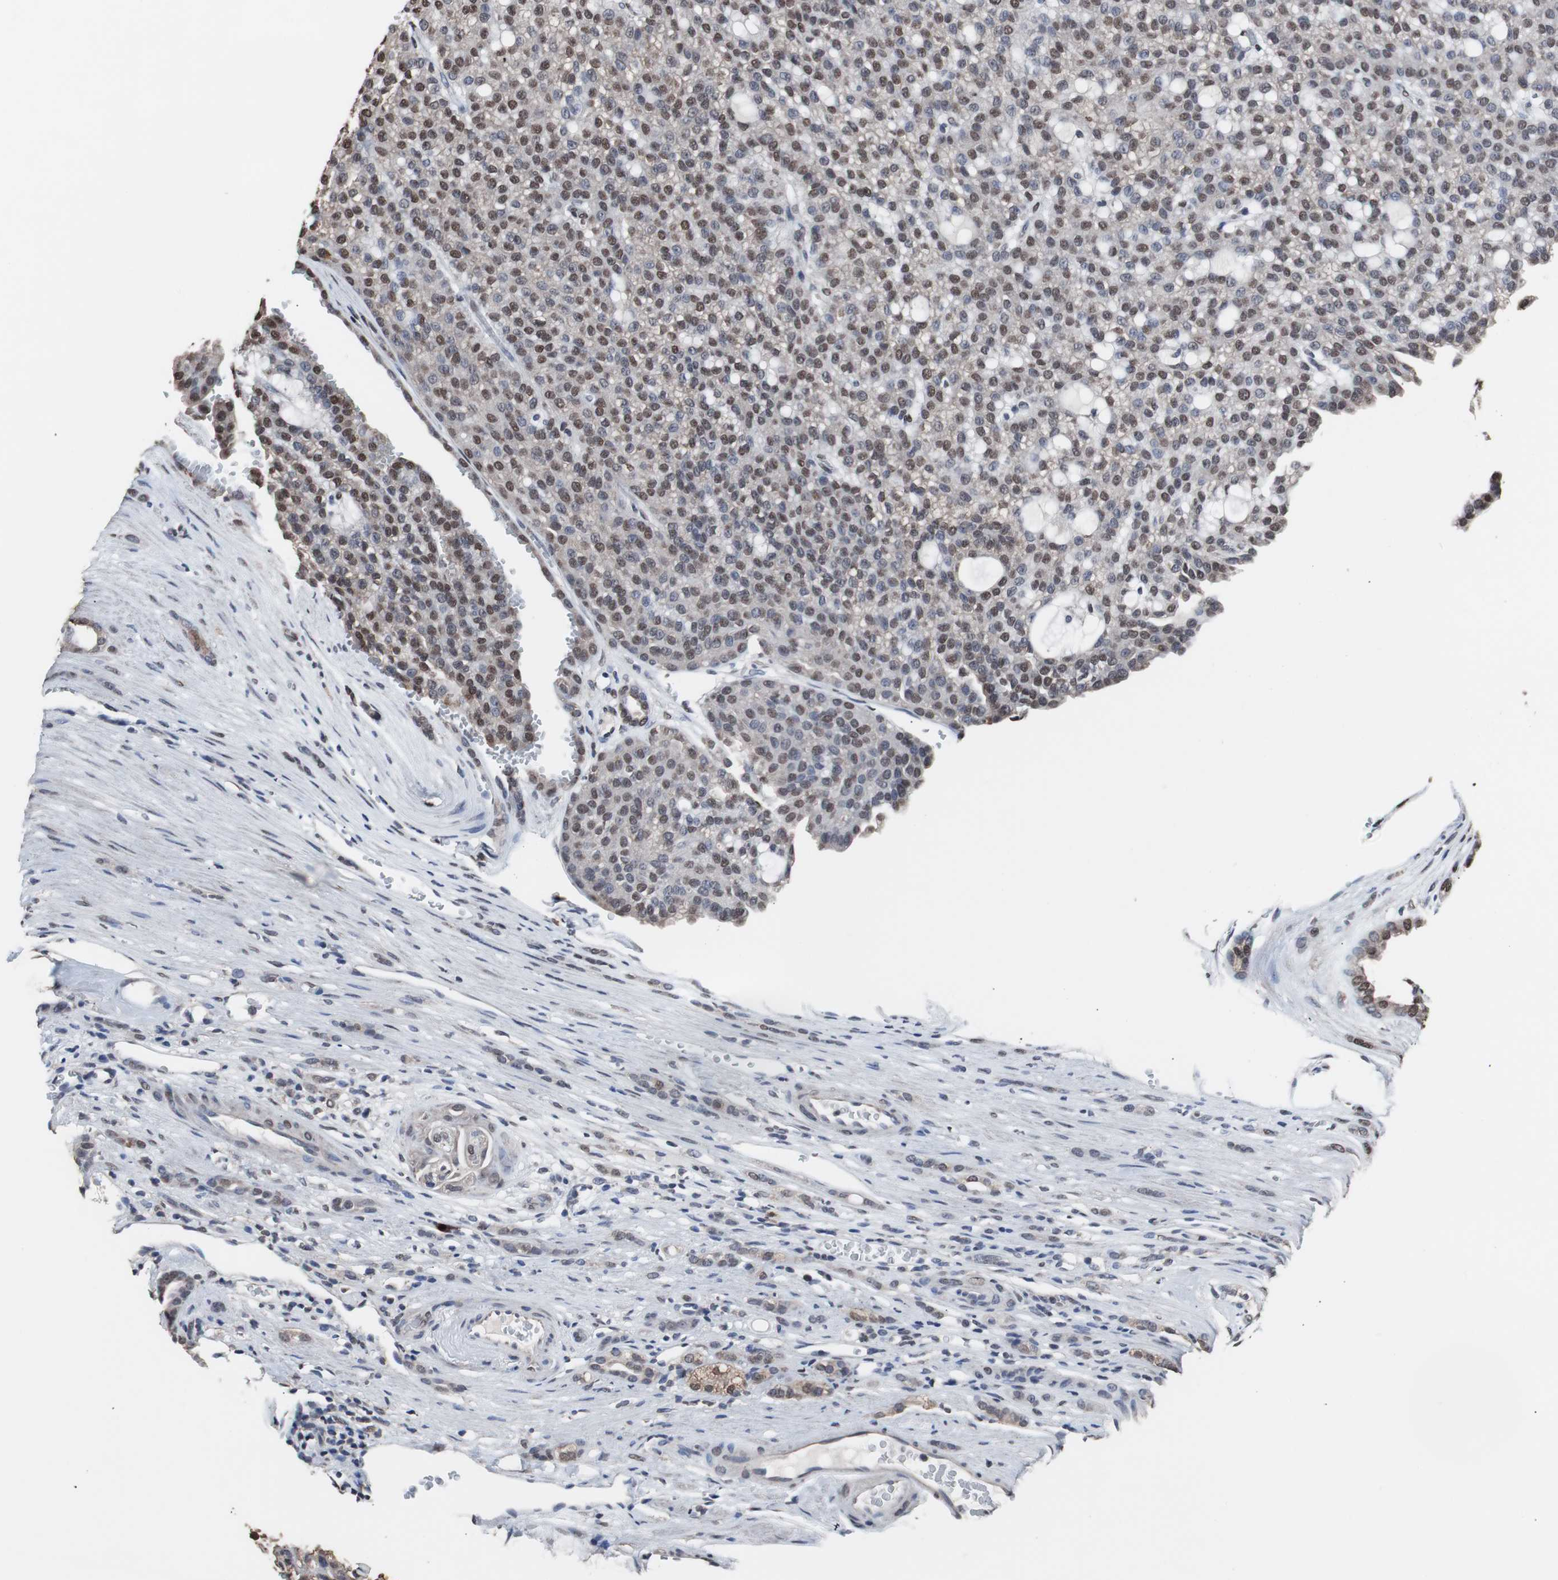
{"staining": {"intensity": "moderate", "quantity": ">75%", "location": "nuclear"}, "tissue": "renal cancer", "cell_type": "Tumor cells", "image_type": "cancer", "snomed": [{"axis": "morphology", "description": "Adenocarcinoma, NOS"}, {"axis": "topography", "description": "Kidney"}], "caption": "Immunohistochemical staining of adenocarcinoma (renal) displays medium levels of moderate nuclear staining in about >75% of tumor cells.", "gene": "MED27", "patient": {"sex": "male", "age": 63}}